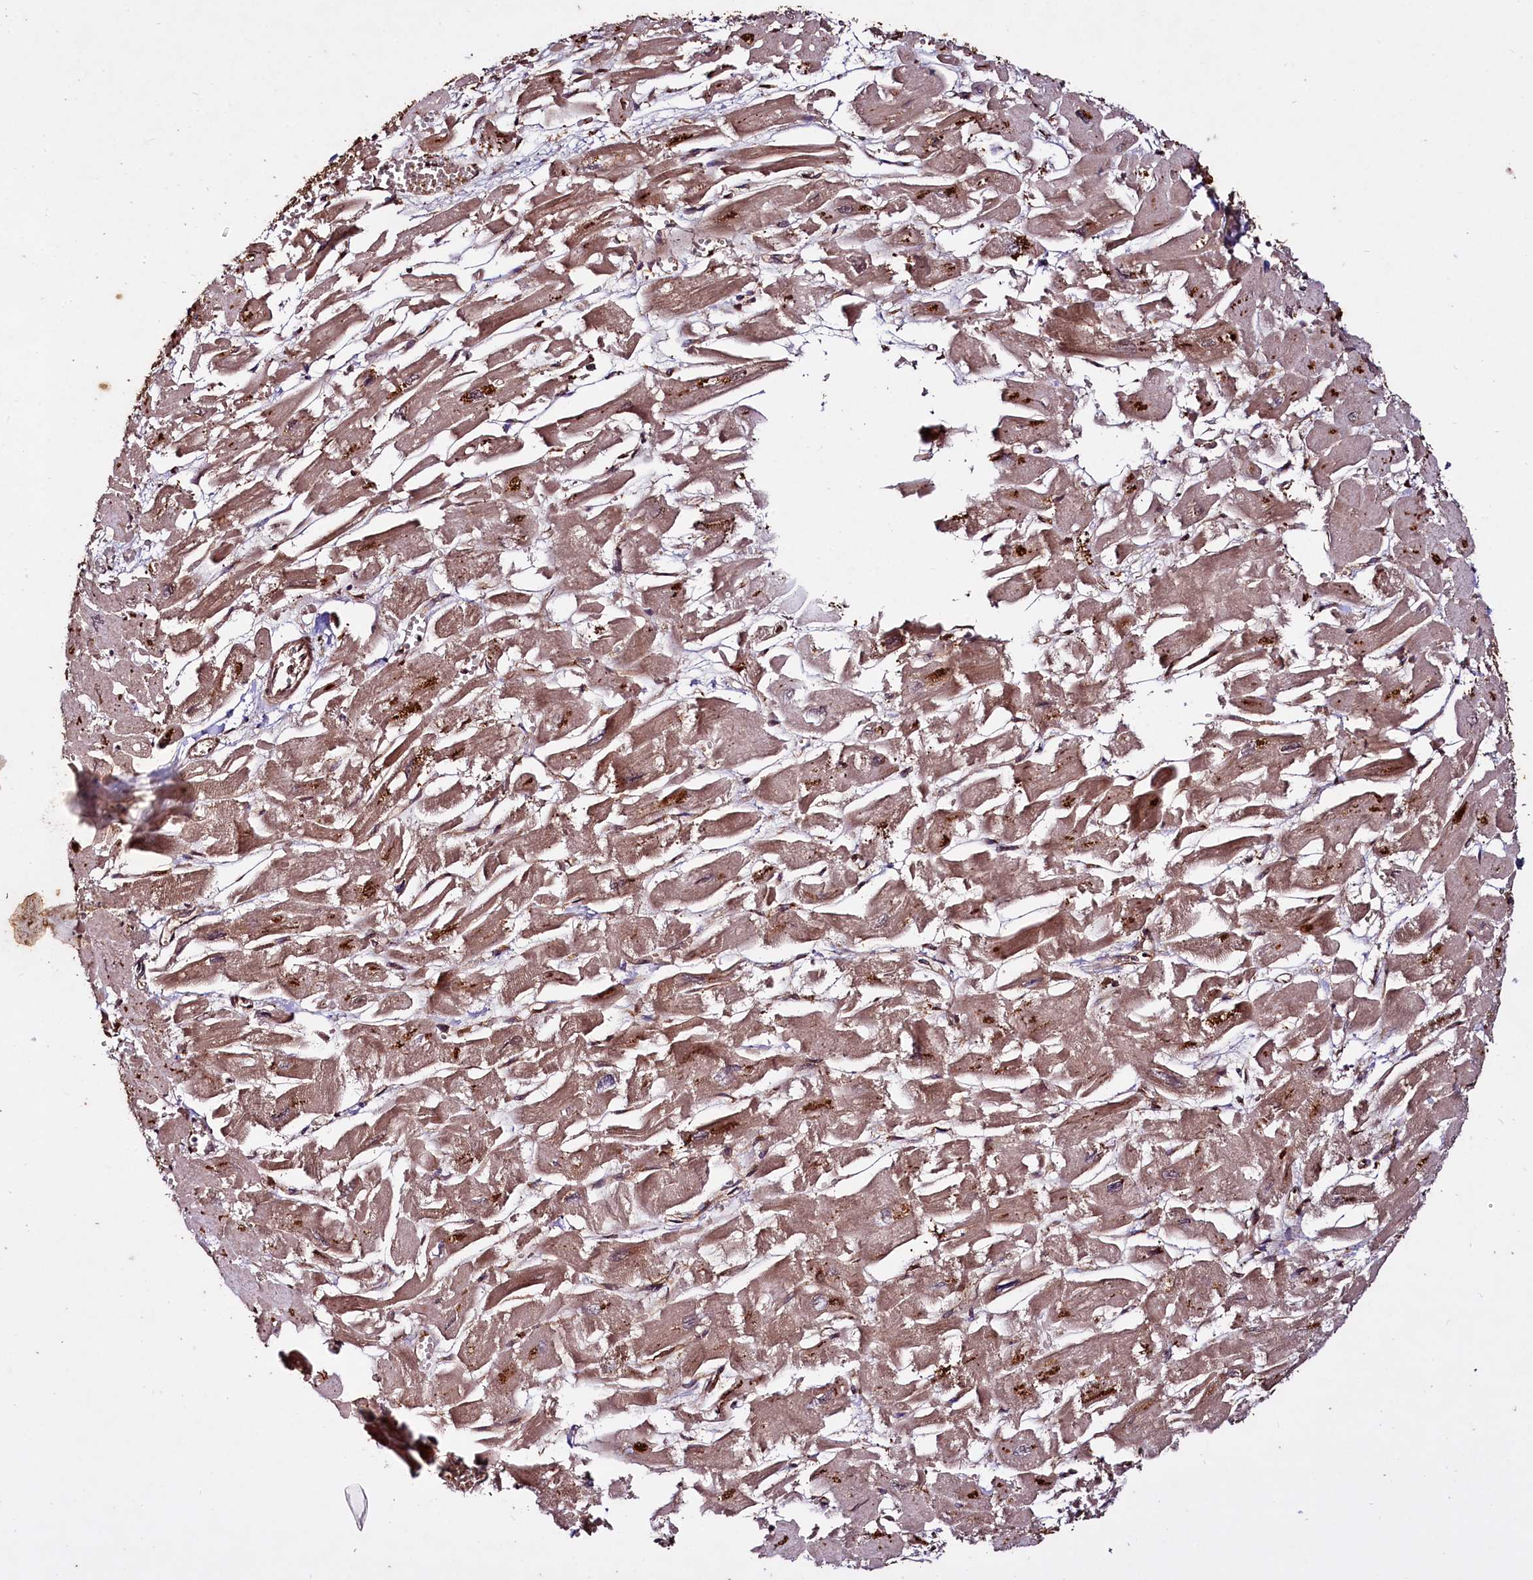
{"staining": {"intensity": "moderate", "quantity": ">75%", "location": "cytoplasmic/membranous"}, "tissue": "heart muscle", "cell_type": "Cardiomyocytes", "image_type": "normal", "snomed": [{"axis": "morphology", "description": "Normal tissue, NOS"}, {"axis": "topography", "description": "Heart"}], "caption": "Benign heart muscle reveals moderate cytoplasmic/membranous expression in about >75% of cardiomyocytes, visualized by immunohistochemistry.", "gene": "DCP1B", "patient": {"sex": "male", "age": 54}}